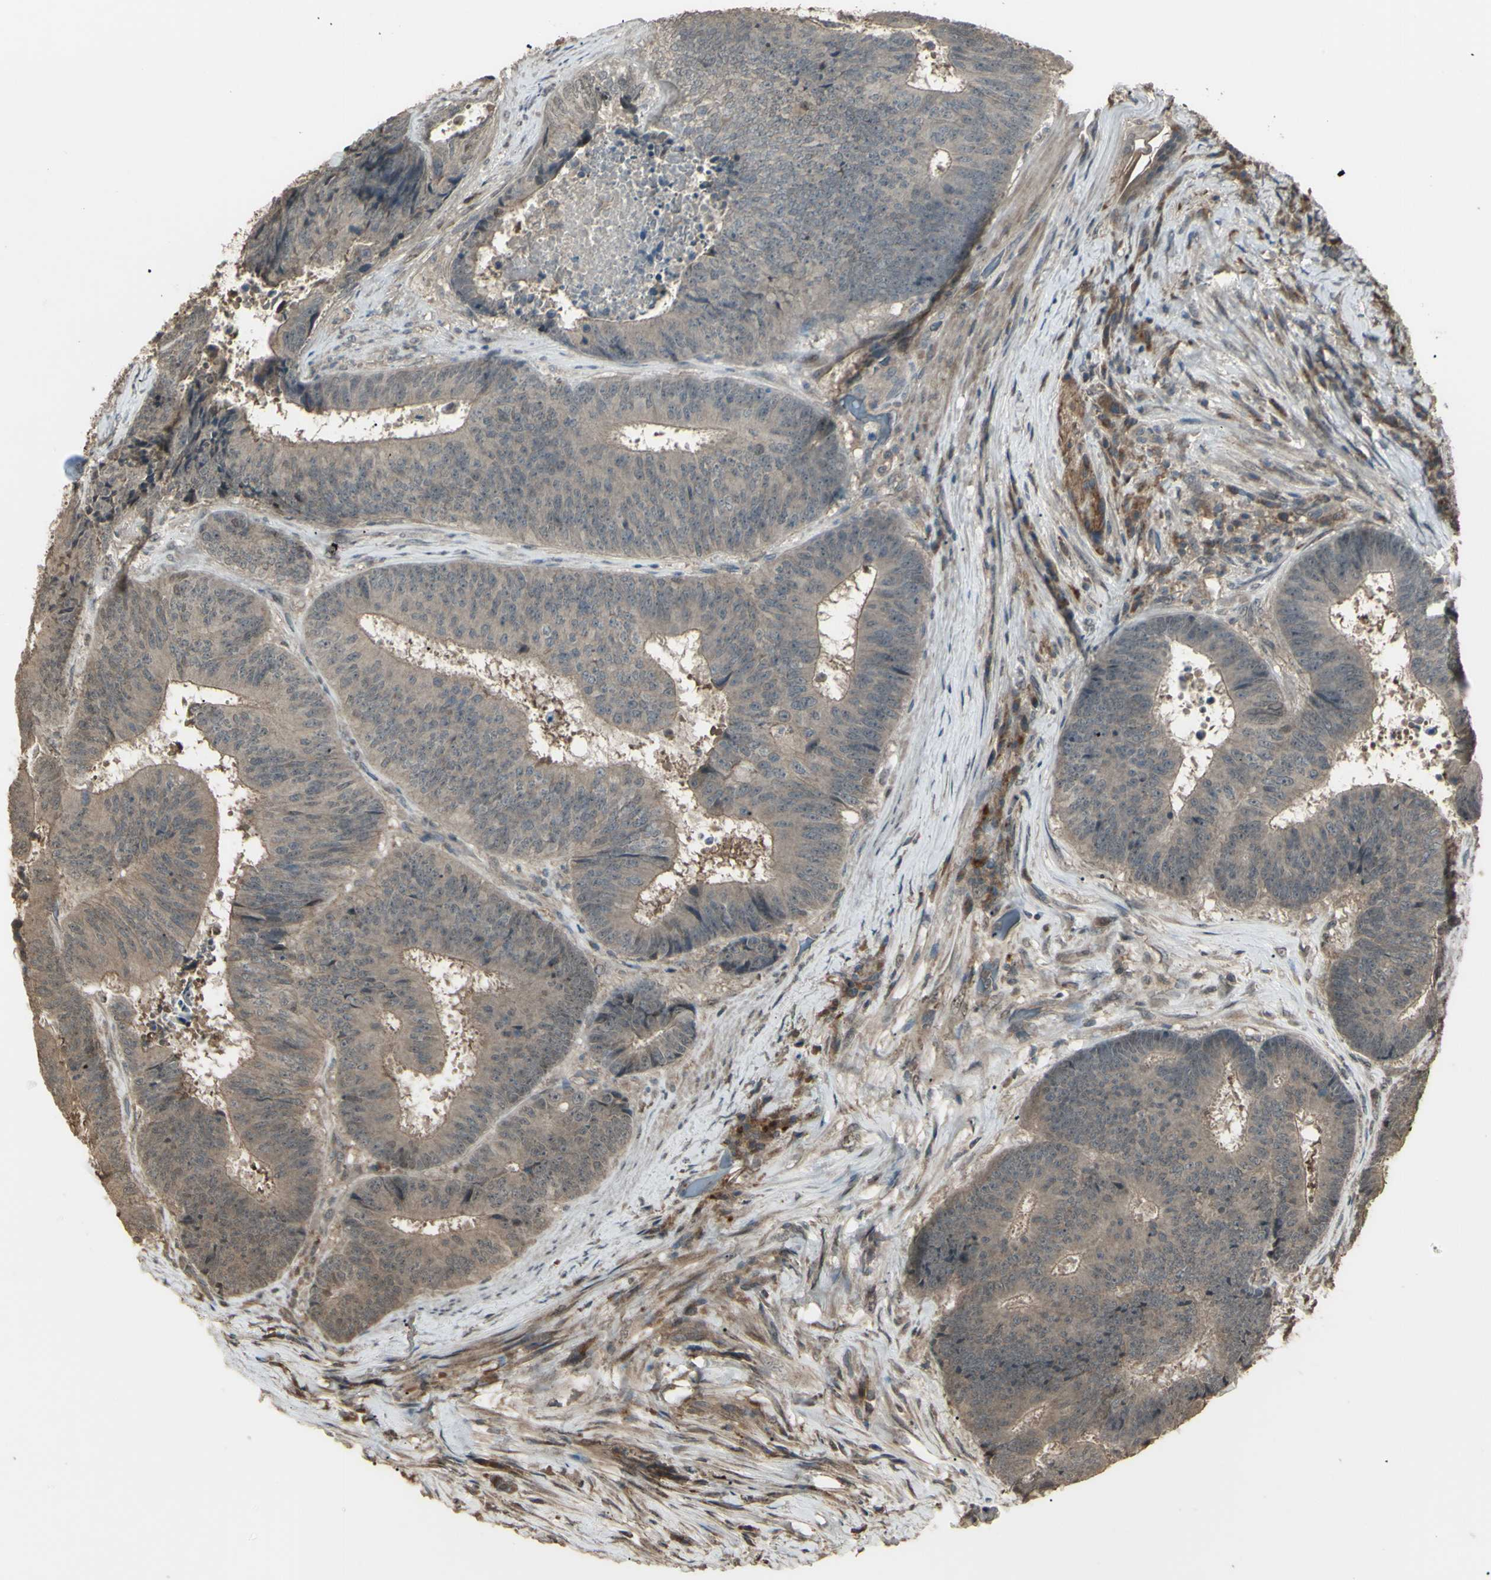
{"staining": {"intensity": "weak", "quantity": ">75%", "location": "cytoplasmic/membranous"}, "tissue": "colorectal cancer", "cell_type": "Tumor cells", "image_type": "cancer", "snomed": [{"axis": "morphology", "description": "Adenocarcinoma, NOS"}, {"axis": "topography", "description": "Rectum"}], "caption": "IHC image of colorectal cancer (adenocarcinoma) stained for a protein (brown), which displays low levels of weak cytoplasmic/membranous expression in approximately >75% of tumor cells.", "gene": "GNAS", "patient": {"sex": "male", "age": 72}}